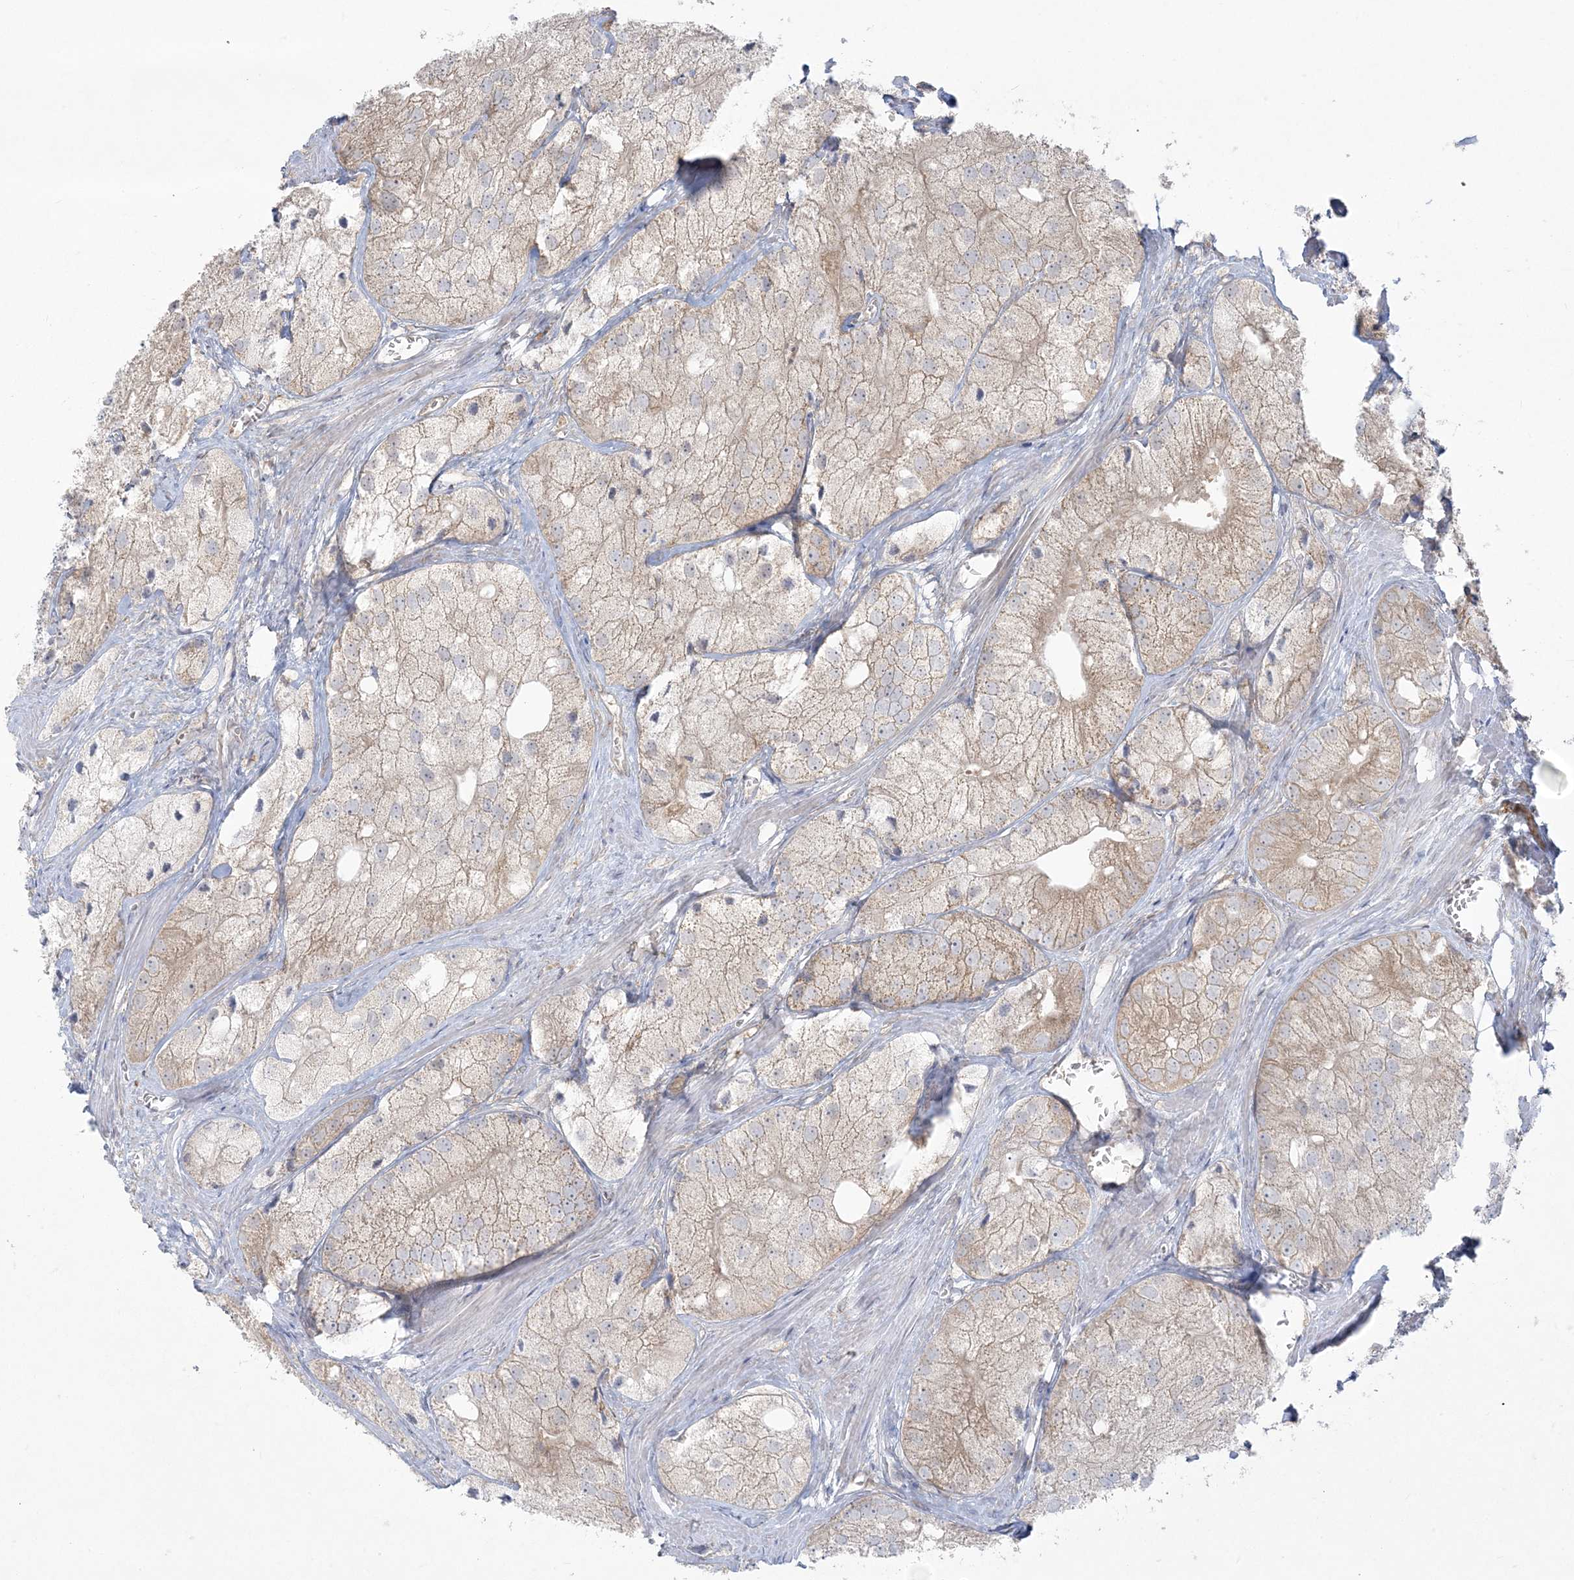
{"staining": {"intensity": "weak", "quantity": "25%-75%", "location": "cytoplasmic/membranous"}, "tissue": "prostate cancer", "cell_type": "Tumor cells", "image_type": "cancer", "snomed": [{"axis": "morphology", "description": "Adenocarcinoma, Low grade"}, {"axis": "topography", "description": "Prostate"}], "caption": "DAB (3,3'-diaminobenzidine) immunohistochemical staining of human low-grade adenocarcinoma (prostate) demonstrates weak cytoplasmic/membranous protein expression in approximately 25%-75% of tumor cells.", "gene": "ZC3H6", "patient": {"sex": "male", "age": 69}}